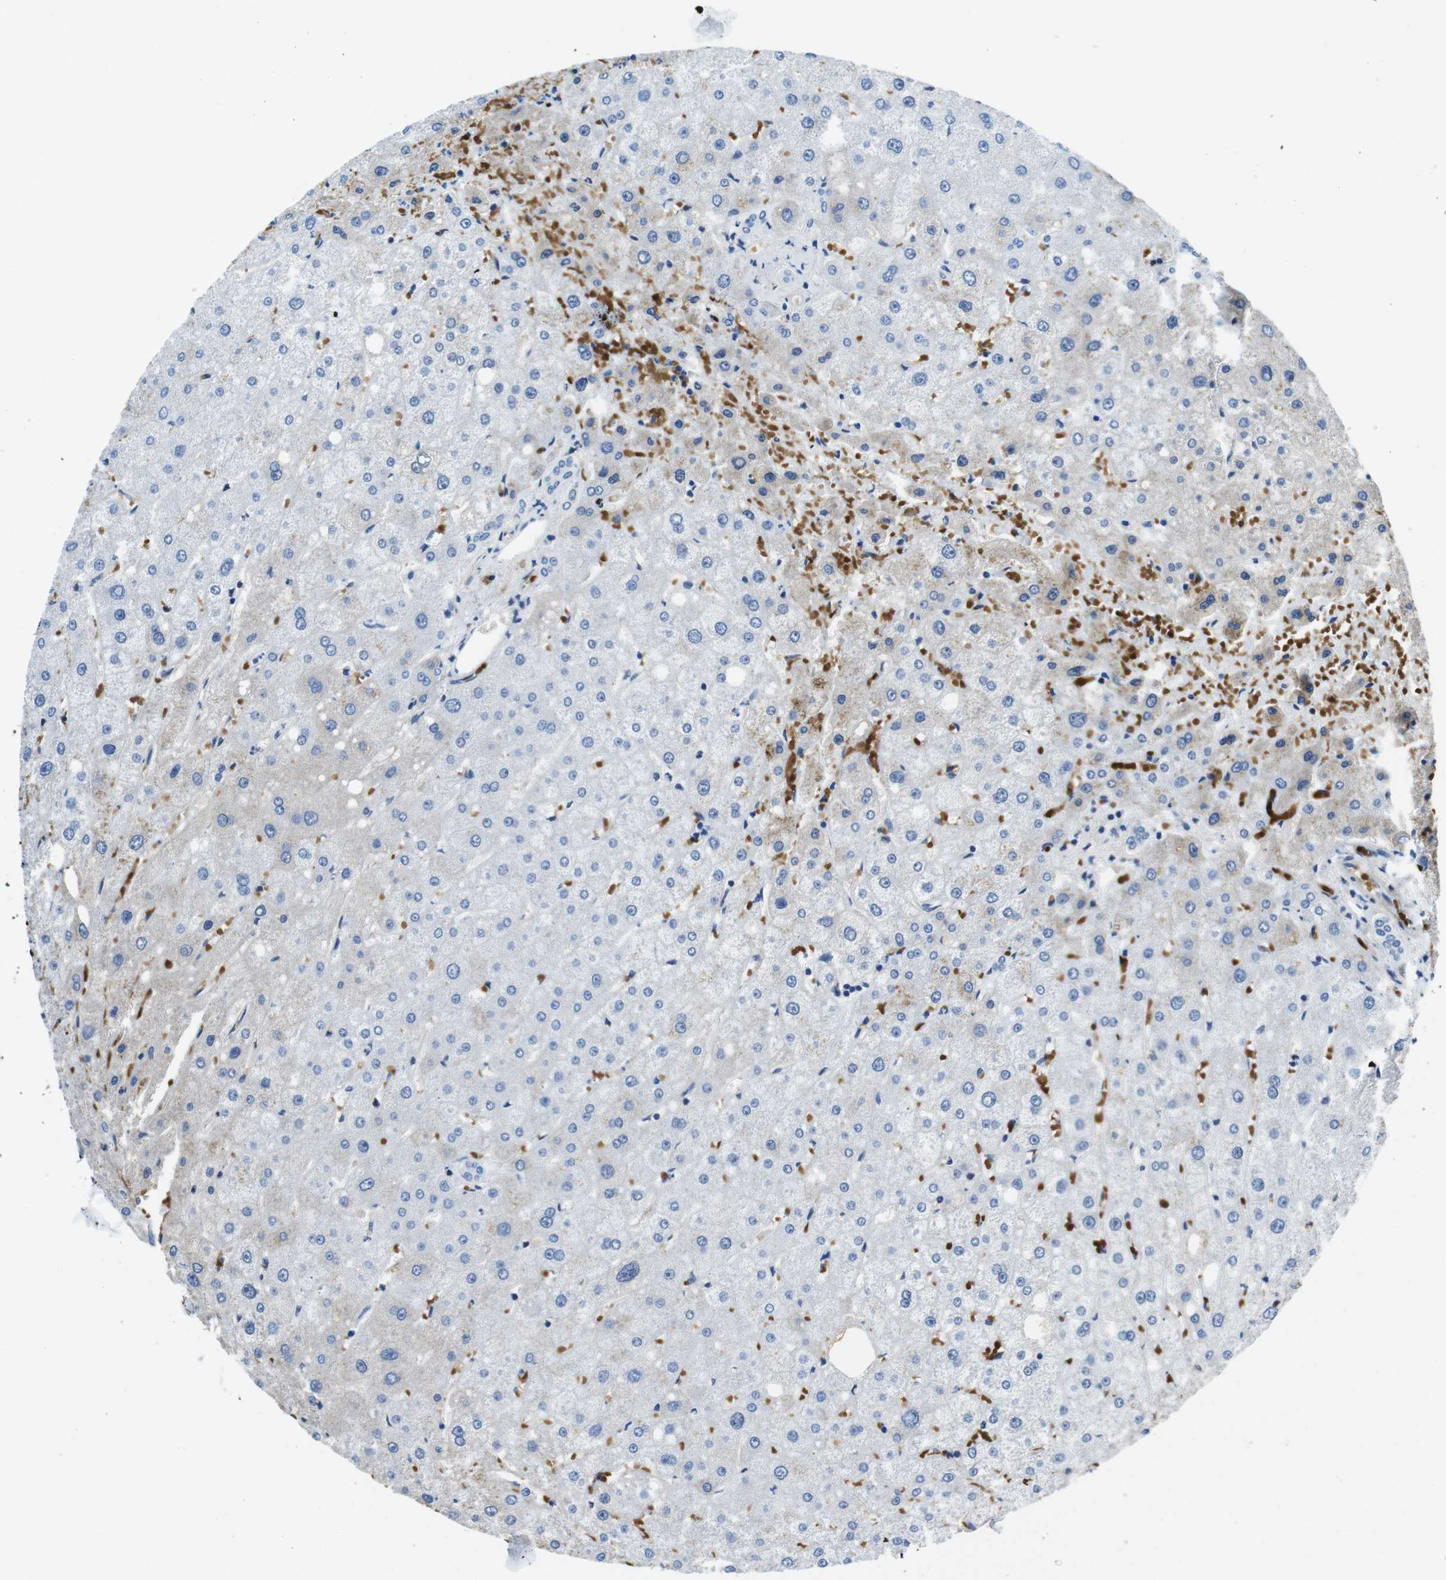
{"staining": {"intensity": "negative", "quantity": "none", "location": "none"}, "tissue": "liver", "cell_type": "Cholangiocytes", "image_type": "normal", "snomed": [{"axis": "morphology", "description": "Normal tissue, NOS"}, {"axis": "topography", "description": "Liver"}], "caption": "The immunohistochemistry (IHC) histopathology image has no significant positivity in cholangiocytes of liver.", "gene": "TFAP2C", "patient": {"sex": "male", "age": 73}}